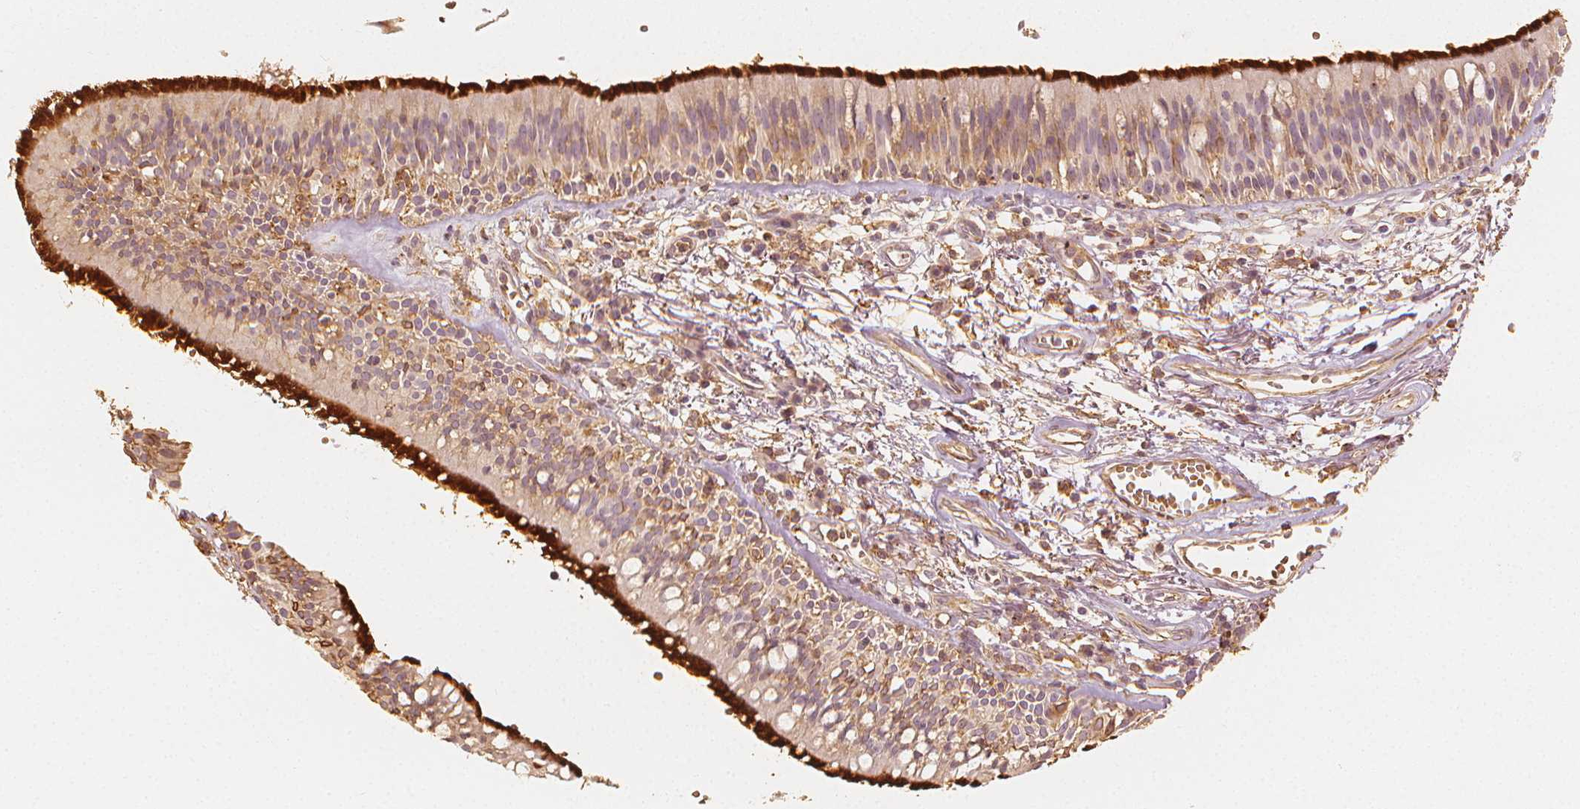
{"staining": {"intensity": "strong", "quantity": "25%-75%", "location": "cytoplasmic/membranous"}, "tissue": "bronchus", "cell_type": "Respiratory epithelial cells", "image_type": "normal", "snomed": [{"axis": "morphology", "description": "Normal tissue, NOS"}, {"axis": "morphology", "description": "Squamous cell carcinoma, NOS"}, {"axis": "topography", "description": "Cartilage tissue"}, {"axis": "topography", "description": "Bronchus"}, {"axis": "topography", "description": "Lung"}], "caption": "Strong cytoplasmic/membranous protein staining is identified in approximately 25%-75% of respiratory epithelial cells in bronchus. (Brightfield microscopy of DAB IHC at high magnification).", "gene": "ARHGAP26", "patient": {"sex": "male", "age": 66}}